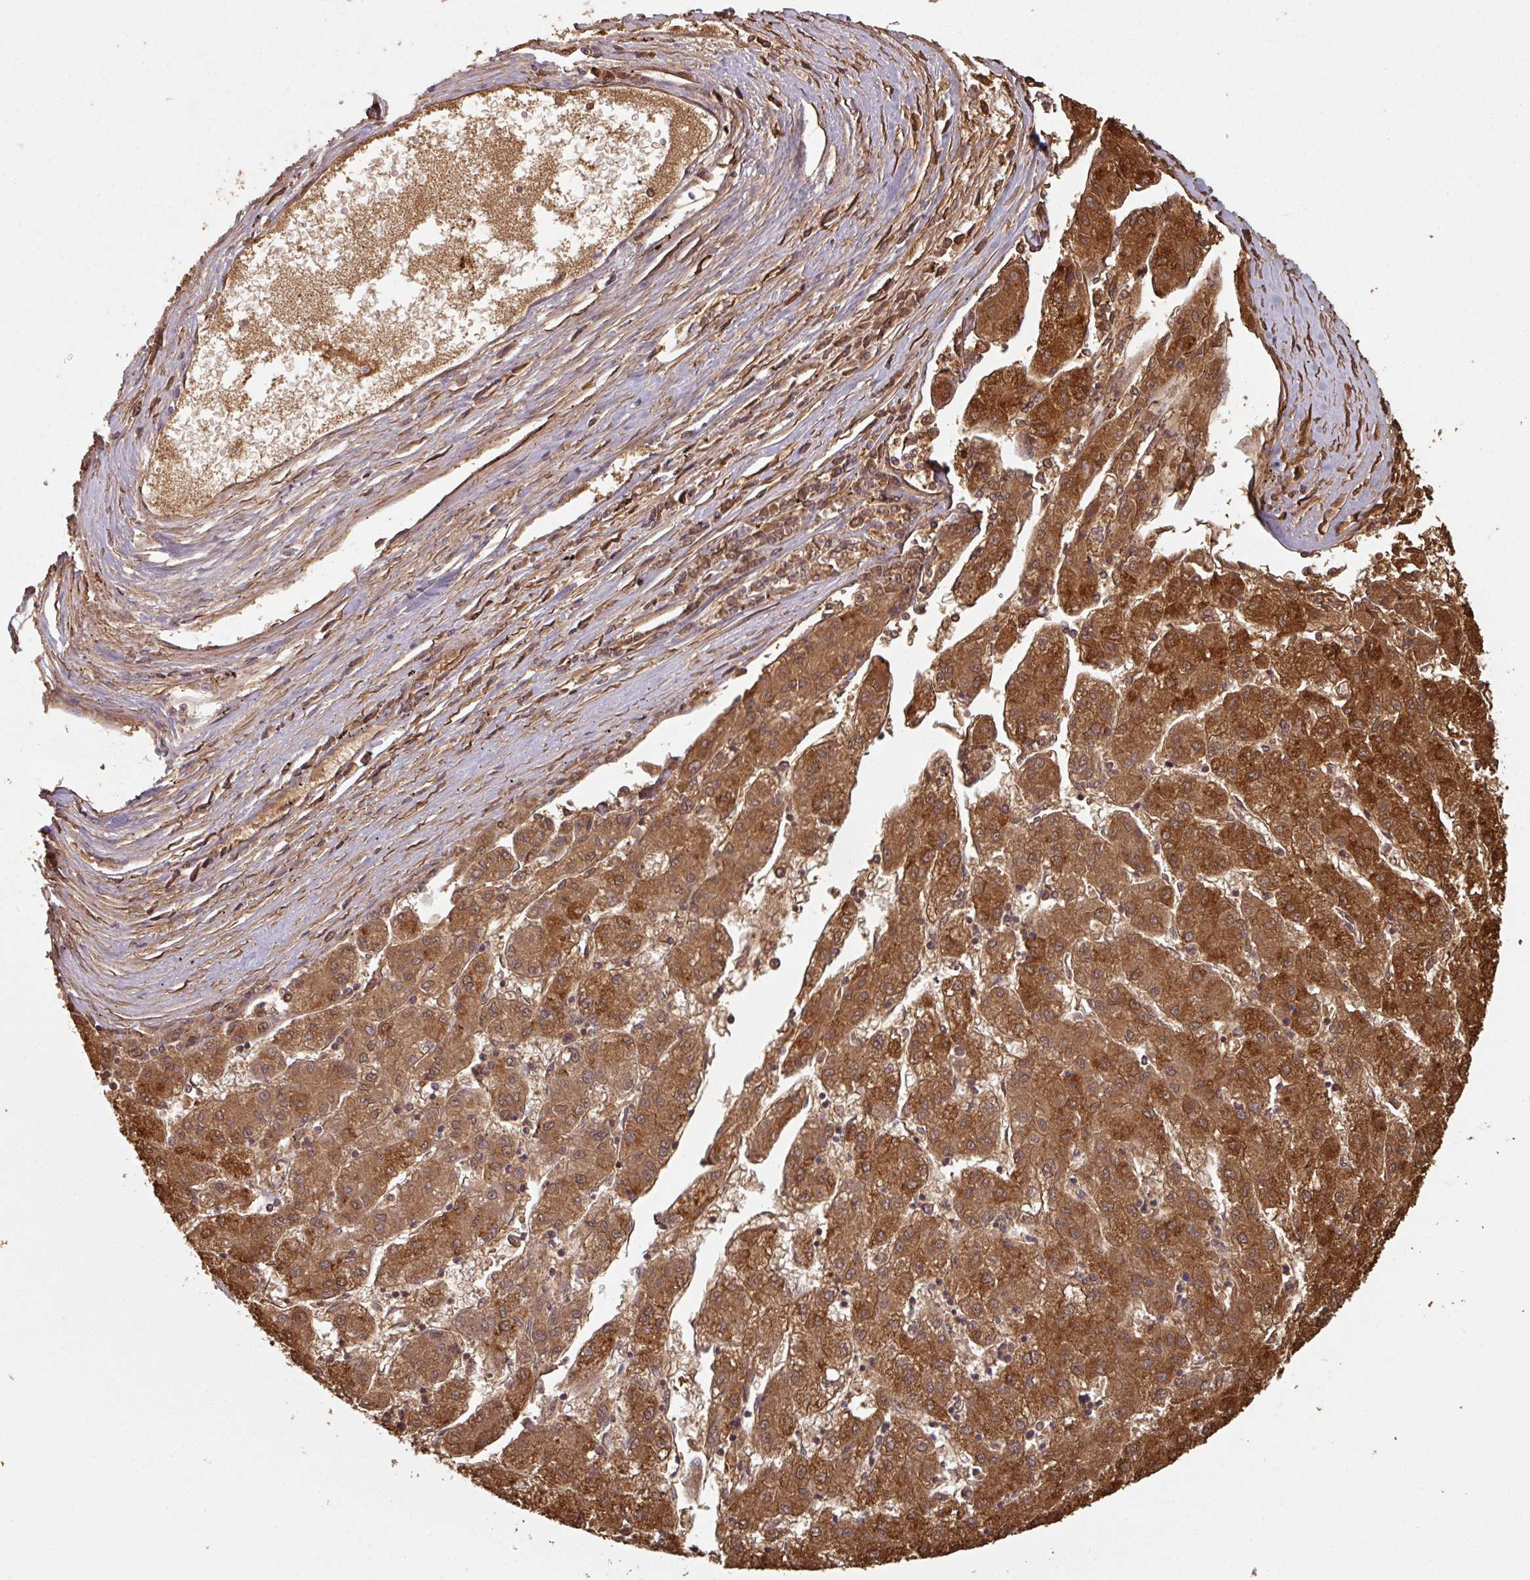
{"staining": {"intensity": "strong", "quantity": ">75%", "location": "cytoplasmic/membranous,nuclear"}, "tissue": "liver cancer", "cell_type": "Tumor cells", "image_type": "cancer", "snomed": [{"axis": "morphology", "description": "Carcinoma, Hepatocellular, NOS"}, {"axis": "topography", "description": "Liver"}], "caption": "Tumor cells exhibit high levels of strong cytoplasmic/membranous and nuclear positivity in about >75% of cells in liver hepatocellular carcinoma.", "gene": "GSTA4", "patient": {"sex": "male", "age": 72}}